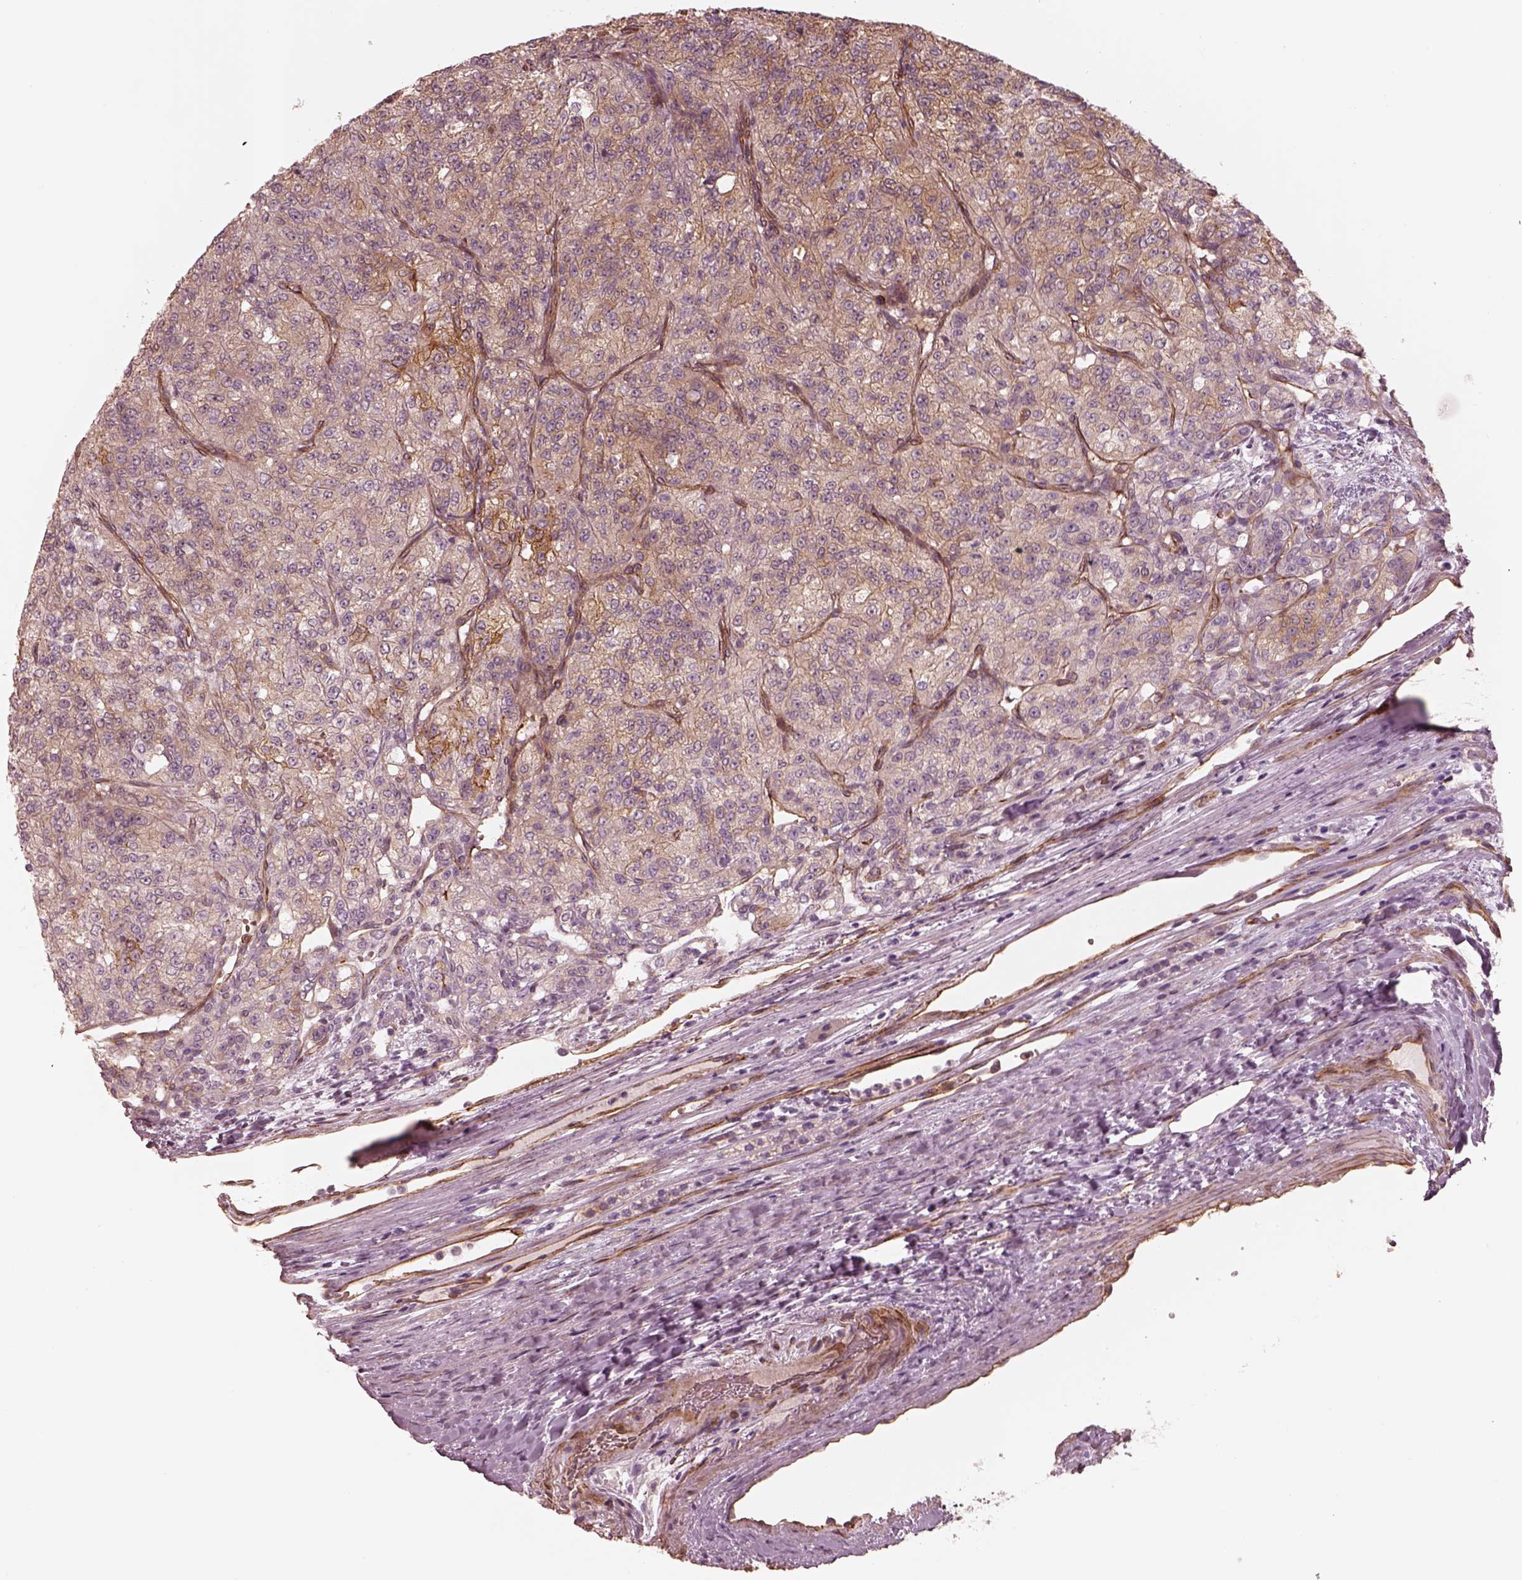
{"staining": {"intensity": "weak", "quantity": "25%-75%", "location": "cytoplasmic/membranous"}, "tissue": "renal cancer", "cell_type": "Tumor cells", "image_type": "cancer", "snomed": [{"axis": "morphology", "description": "Adenocarcinoma, NOS"}, {"axis": "topography", "description": "Kidney"}], "caption": "A histopathology image of human renal adenocarcinoma stained for a protein reveals weak cytoplasmic/membranous brown staining in tumor cells. Immunohistochemistry (ihc) stains the protein of interest in brown and the nuclei are stained blue.", "gene": "CRYM", "patient": {"sex": "female", "age": 63}}